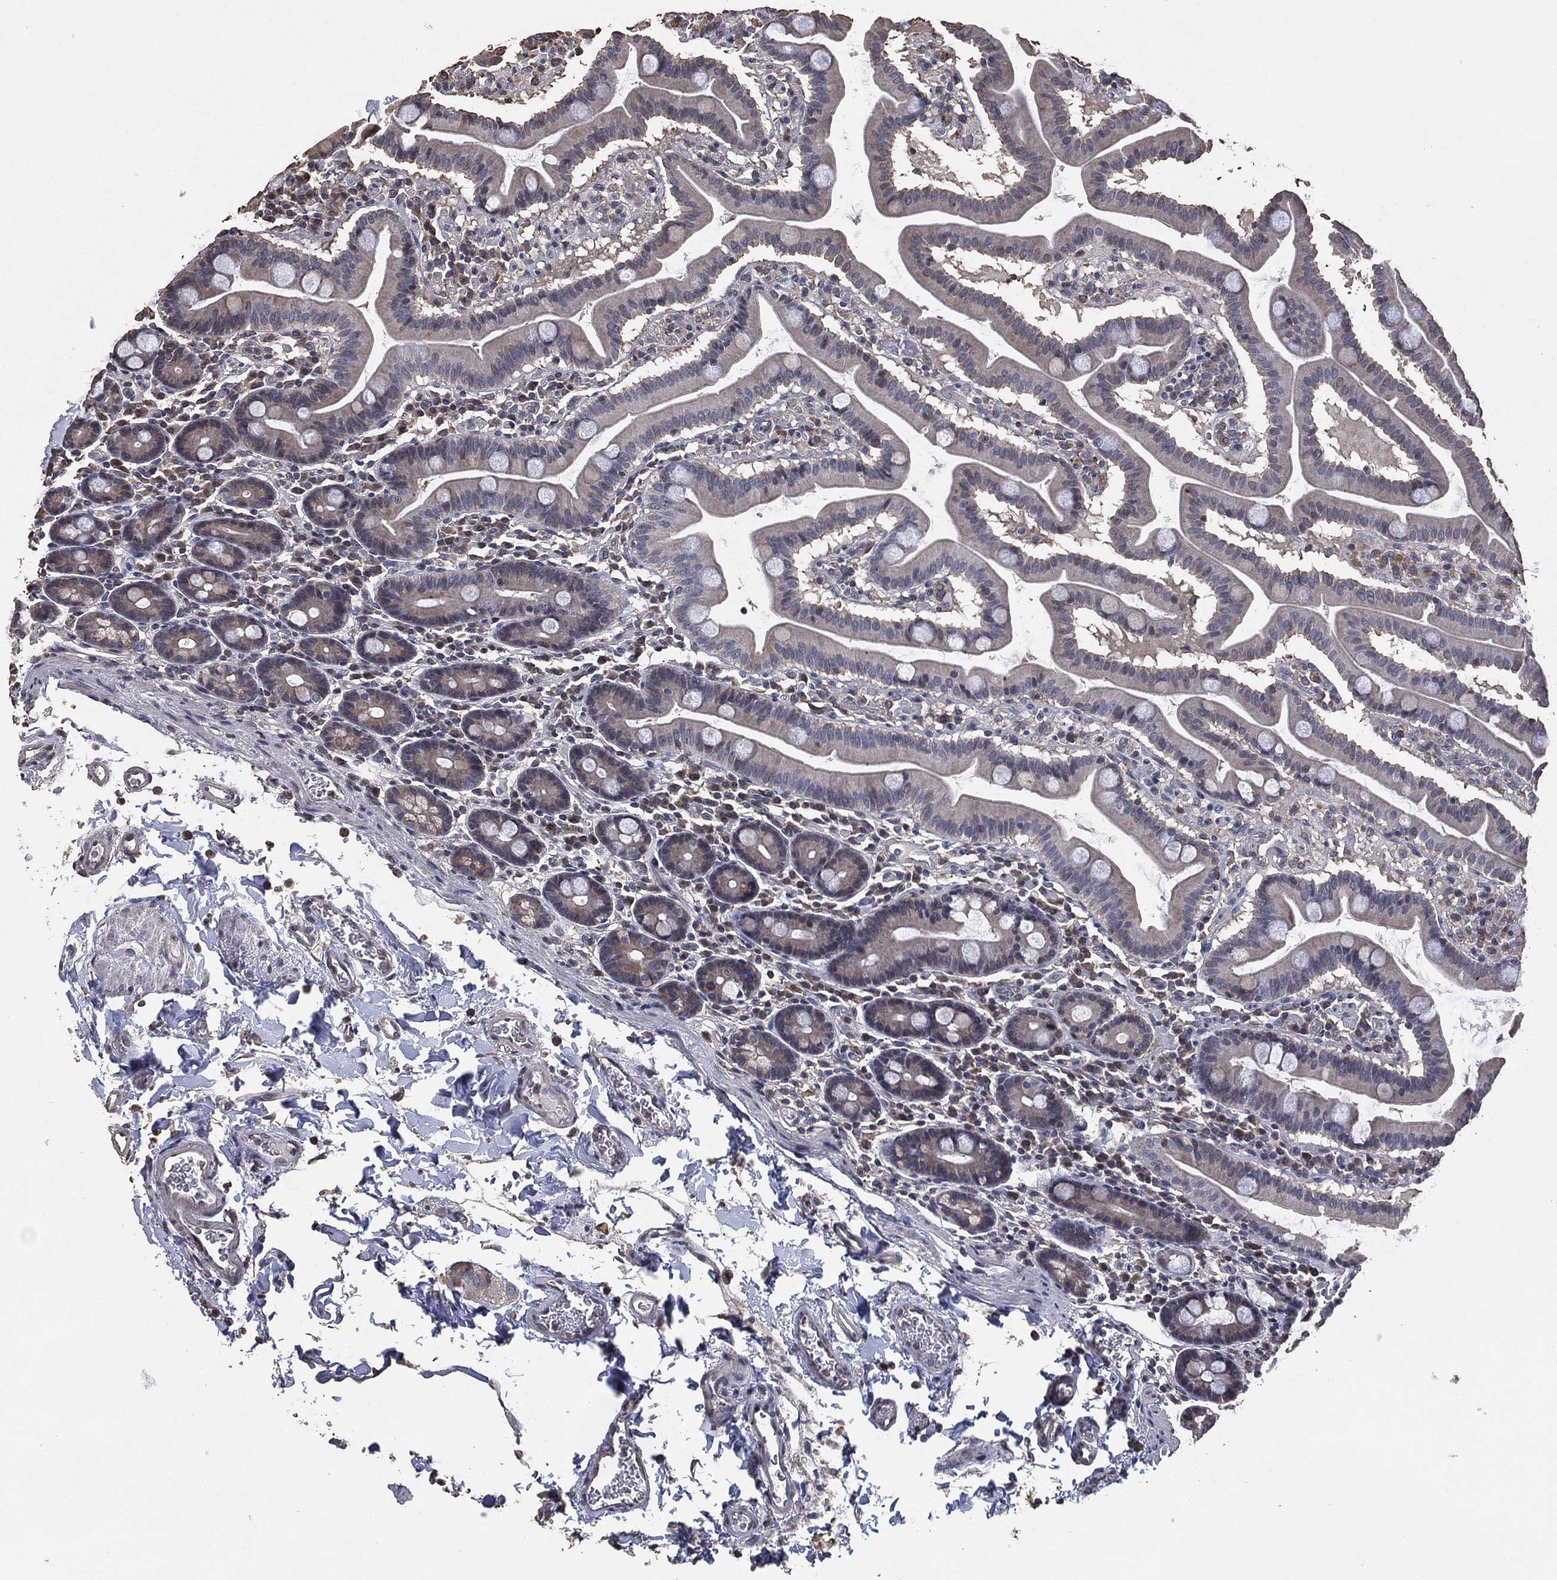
{"staining": {"intensity": "negative", "quantity": "none", "location": "none"}, "tissue": "duodenum", "cell_type": "Glandular cells", "image_type": "normal", "snomed": [{"axis": "morphology", "description": "Normal tissue, NOS"}, {"axis": "topography", "description": "Duodenum"}], "caption": "Immunohistochemistry (IHC) image of benign duodenum stained for a protein (brown), which exhibits no positivity in glandular cells.", "gene": "ADPRHL1", "patient": {"sex": "male", "age": 59}}